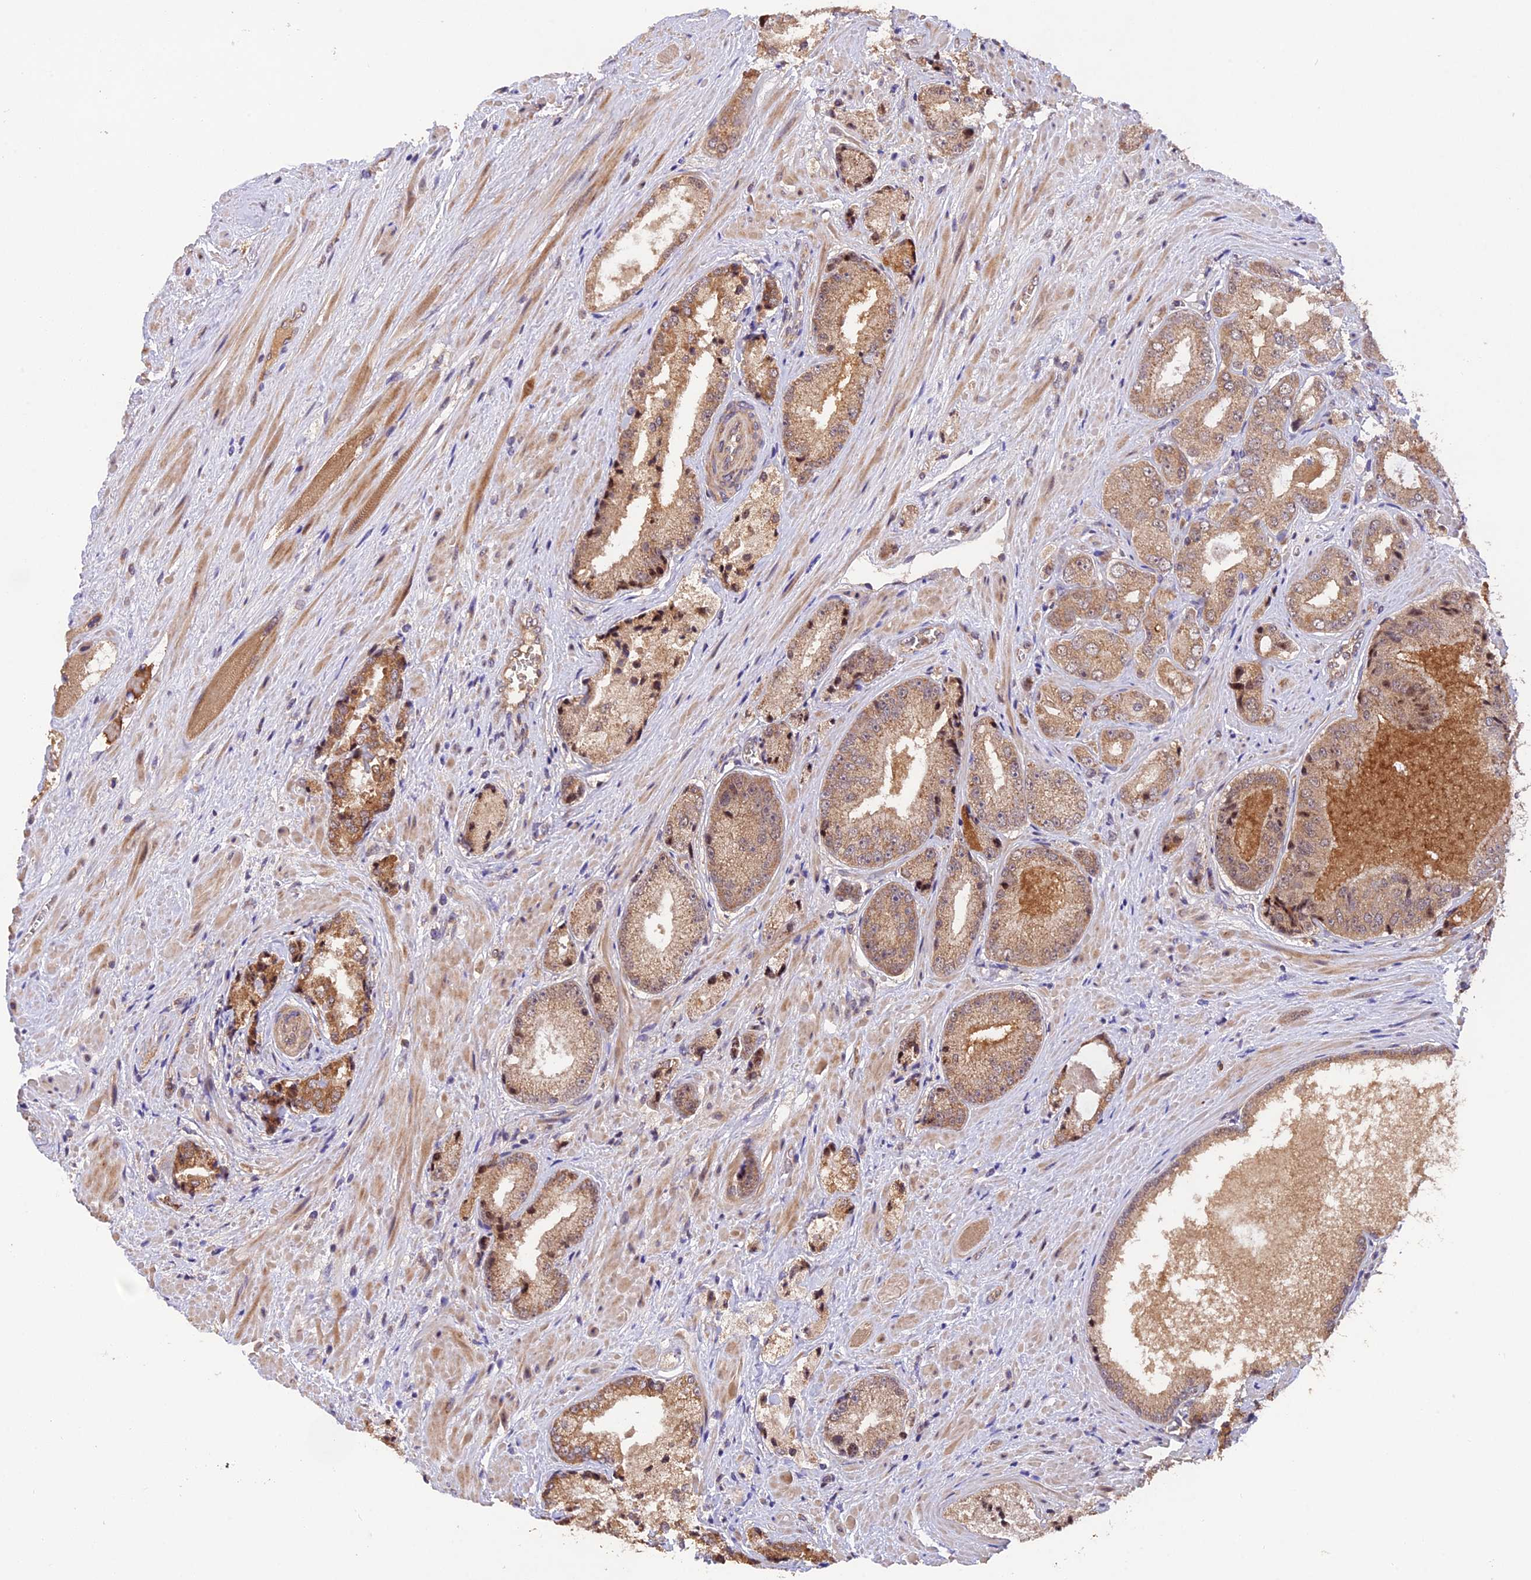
{"staining": {"intensity": "moderate", "quantity": ">75%", "location": "cytoplasmic/membranous,nuclear"}, "tissue": "prostate cancer", "cell_type": "Tumor cells", "image_type": "cancer", "snomed": [{"axis": "morphology", "description": "Adenocarcinoma, High grade"}, {"axis": "topography", "description": "Prostate"}], "caption": "Protein expression analysis of prostate adenocarcinoma (high-grade) demonstrates moderate cytoplasmic/membranous and nuclear expression in approximately >75% of tumor cells. The protein is stained brown, and the nuclei are stained in blue (DAB (3,3'-diaminobenzidine) IHC with brightfield microscopy, high magnification).", "gene": "MNS1", "patient": {"sex": "male", "age": 71}}